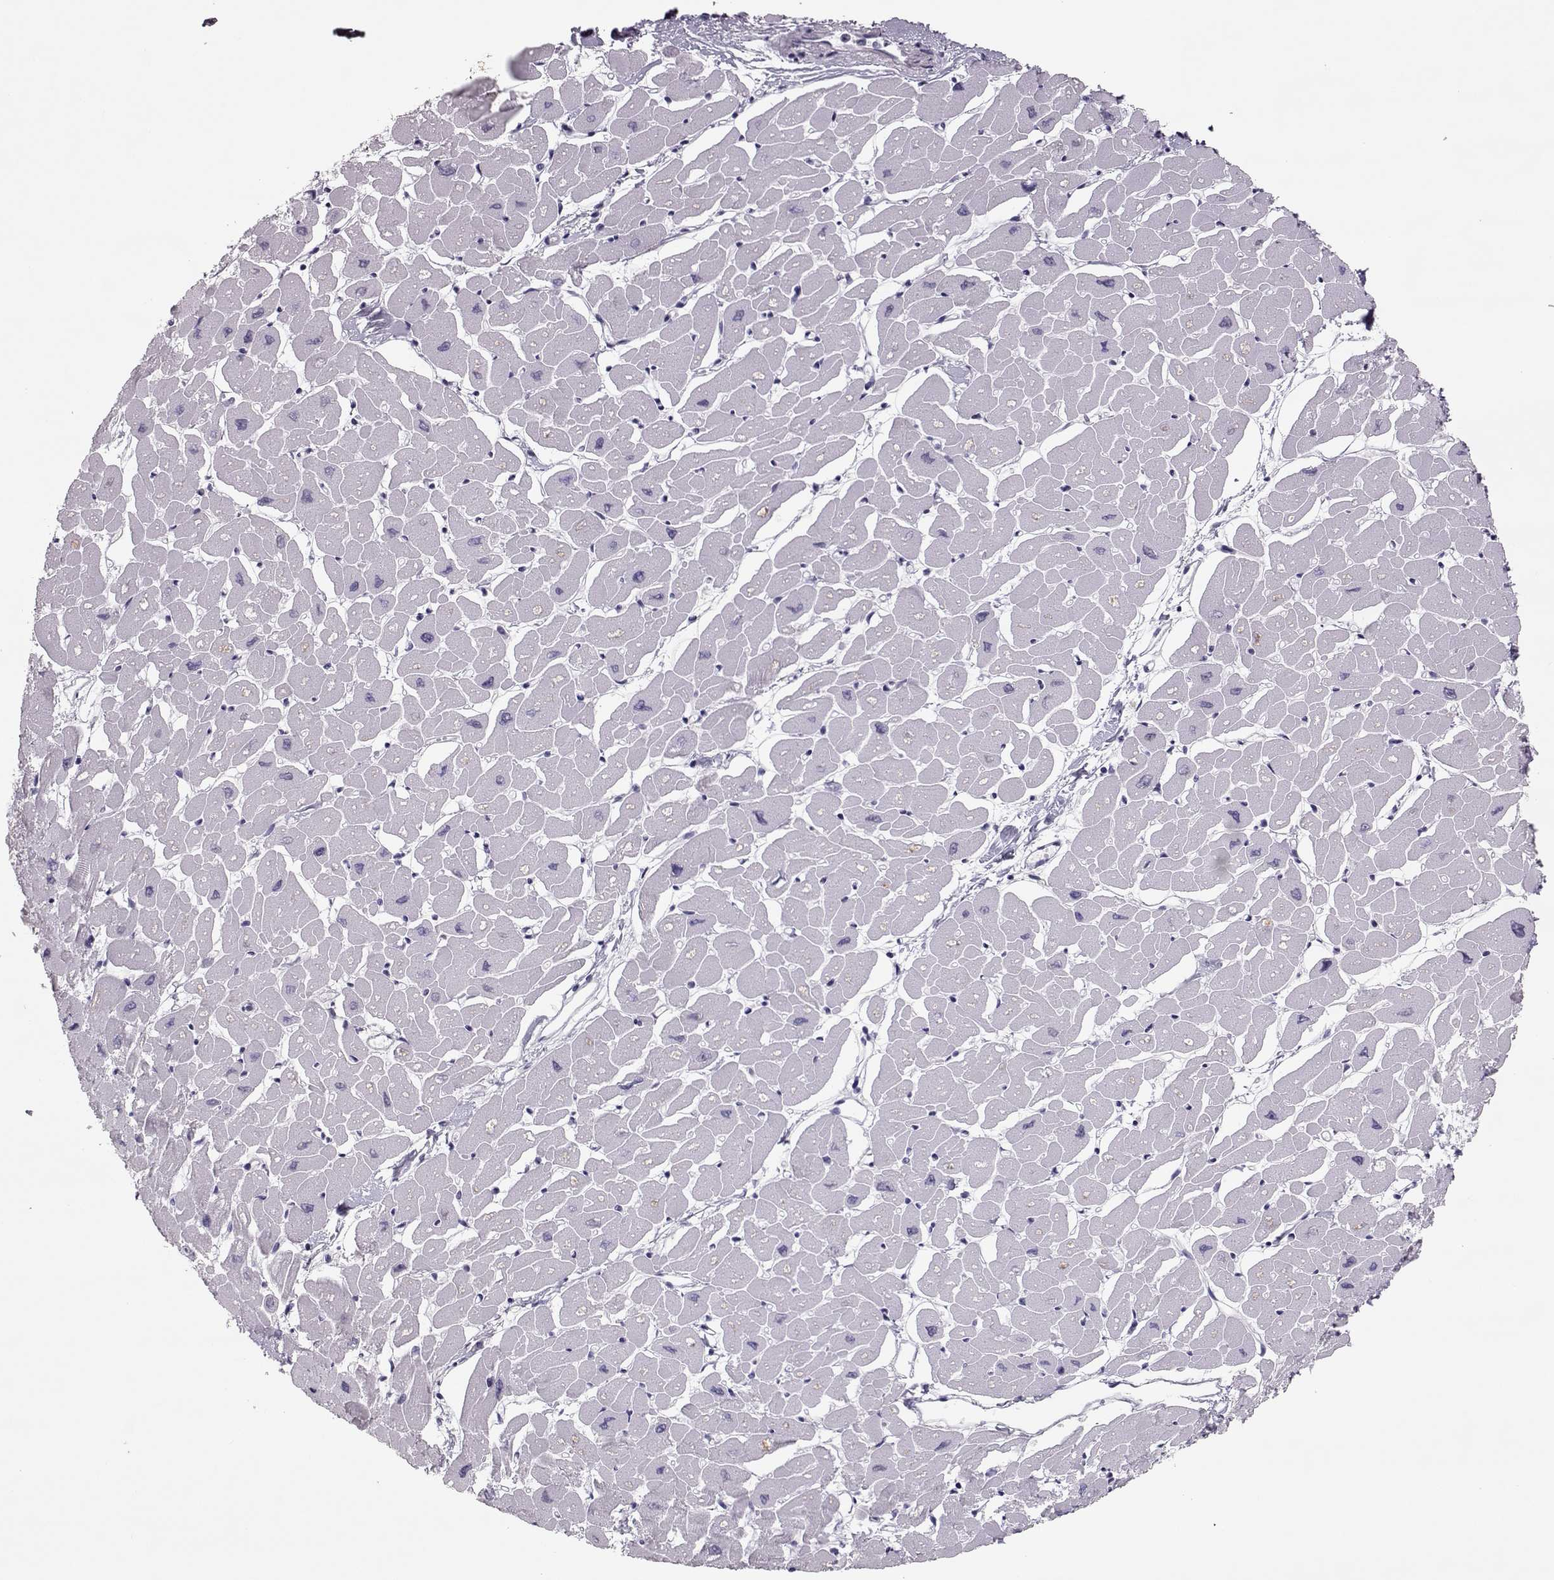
{"staining": {"intensity": "negative", "quantity": "none", "location": "none"}, "tissue": "heart muscle", "cell_type": "Cardiomyocytes", "image_type": "normal", "snomed": [{"axis": "morphology", "description": "Normal tissue, NOS"}, {"axis": "topography", "description": "Heart"}], "caption": "Immunohistochemical staining of benign human heart muscle demonstrates no significant positivity in cardiomyocytes.", "gene": "SGO1", "patient": {"sex": "male", "age": 57}}